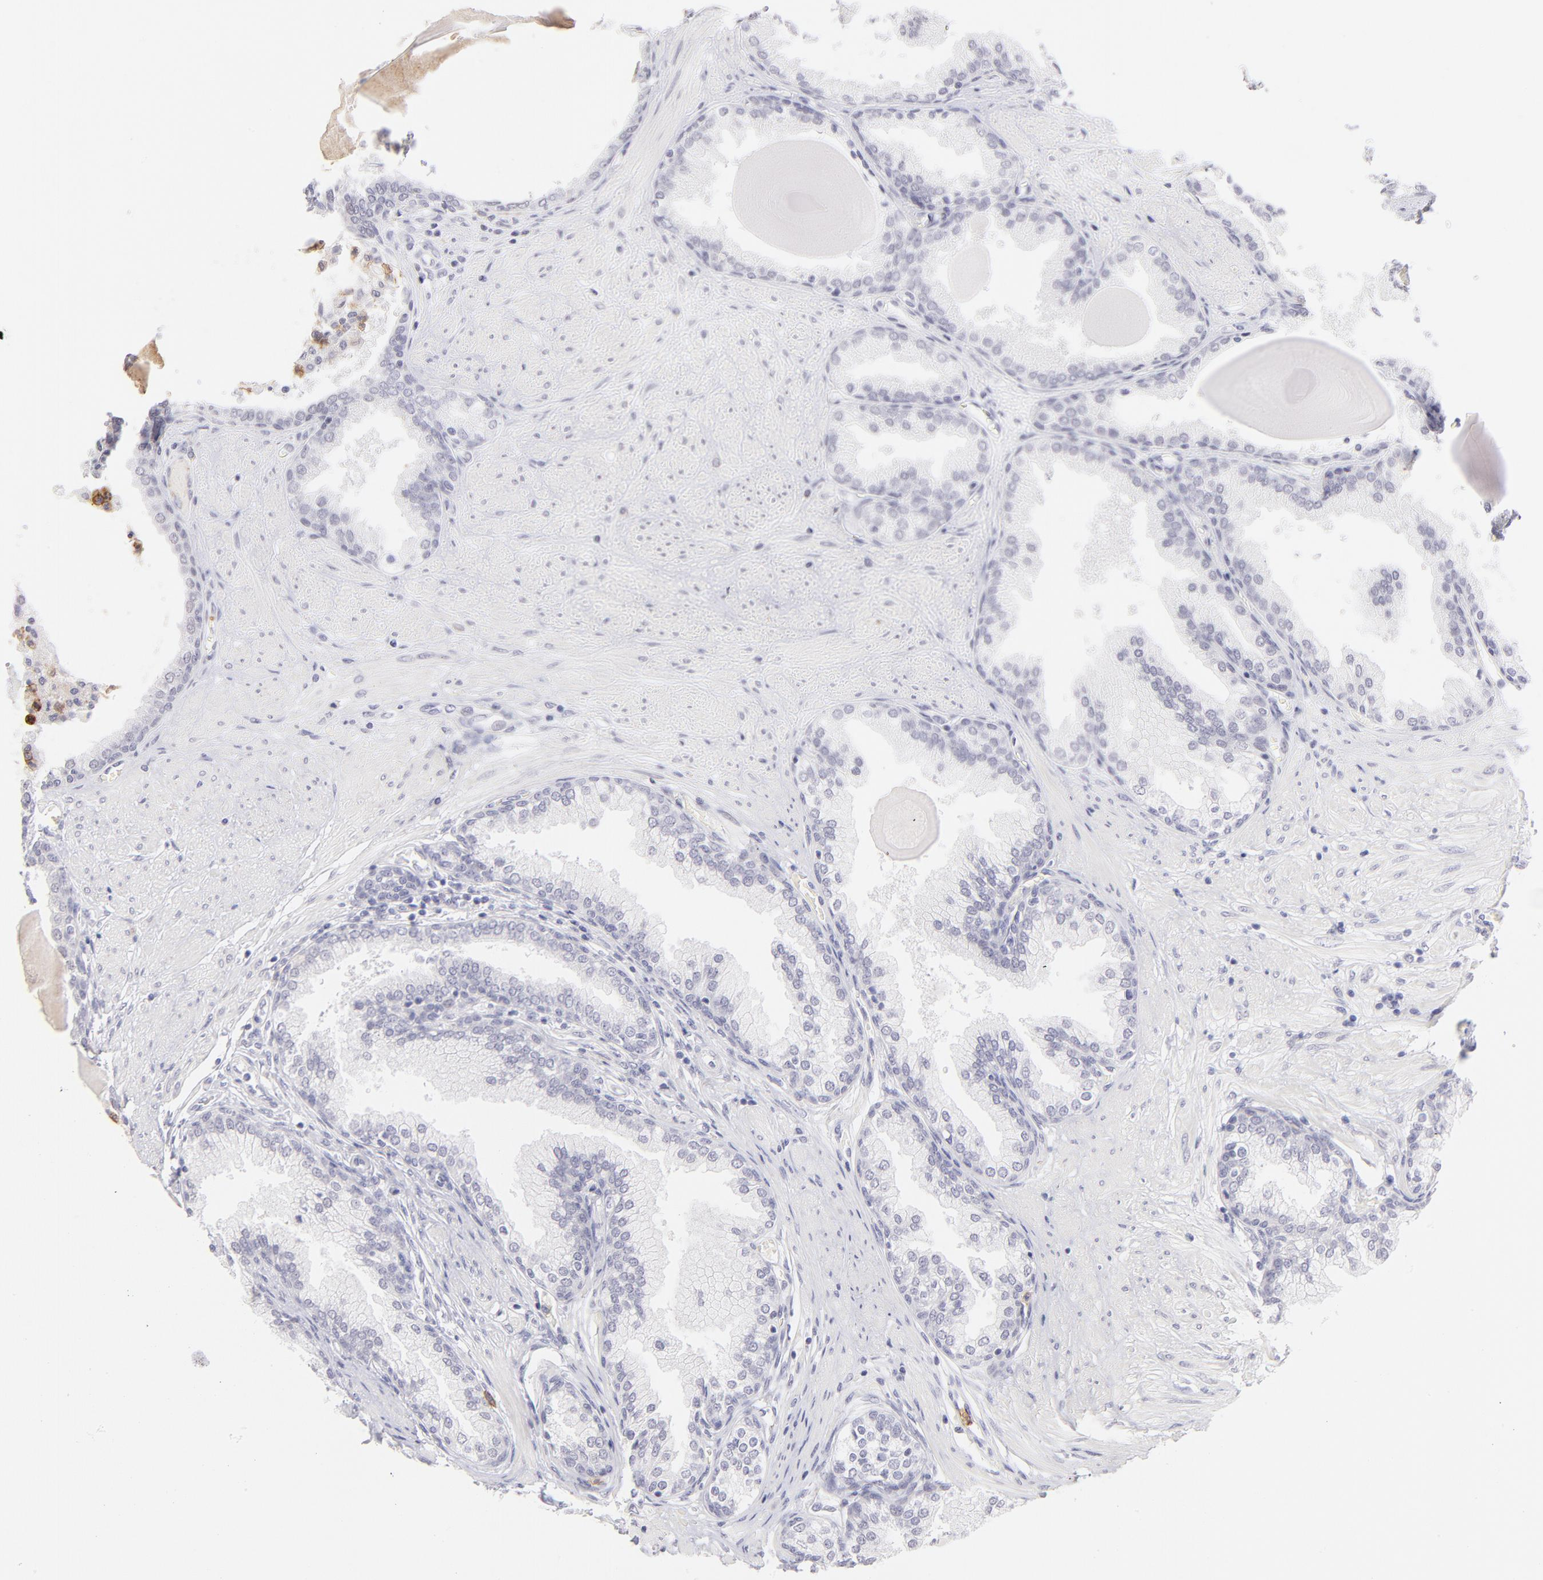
{"staining": {"intensity": "negative", "quantity": "none", "location": "none"}, "tissue": "prostate", "cell_type": "Glandular cells", "image_type": "normal", "snomed": [{"axis": "morphology", "description": "Normal tissue, NOS"}, {"axis": "topography", "description": "Prostate"}], "caption": "There is no significant expression in glandular cells of prostate. (Stains: DAB immunohistochemistry with hematoxylin counter stain, Microscopy: brightfield microscopy at high magnification).", "gene": "LTB4R", "patient": {"sex": "male", "age": 51}}